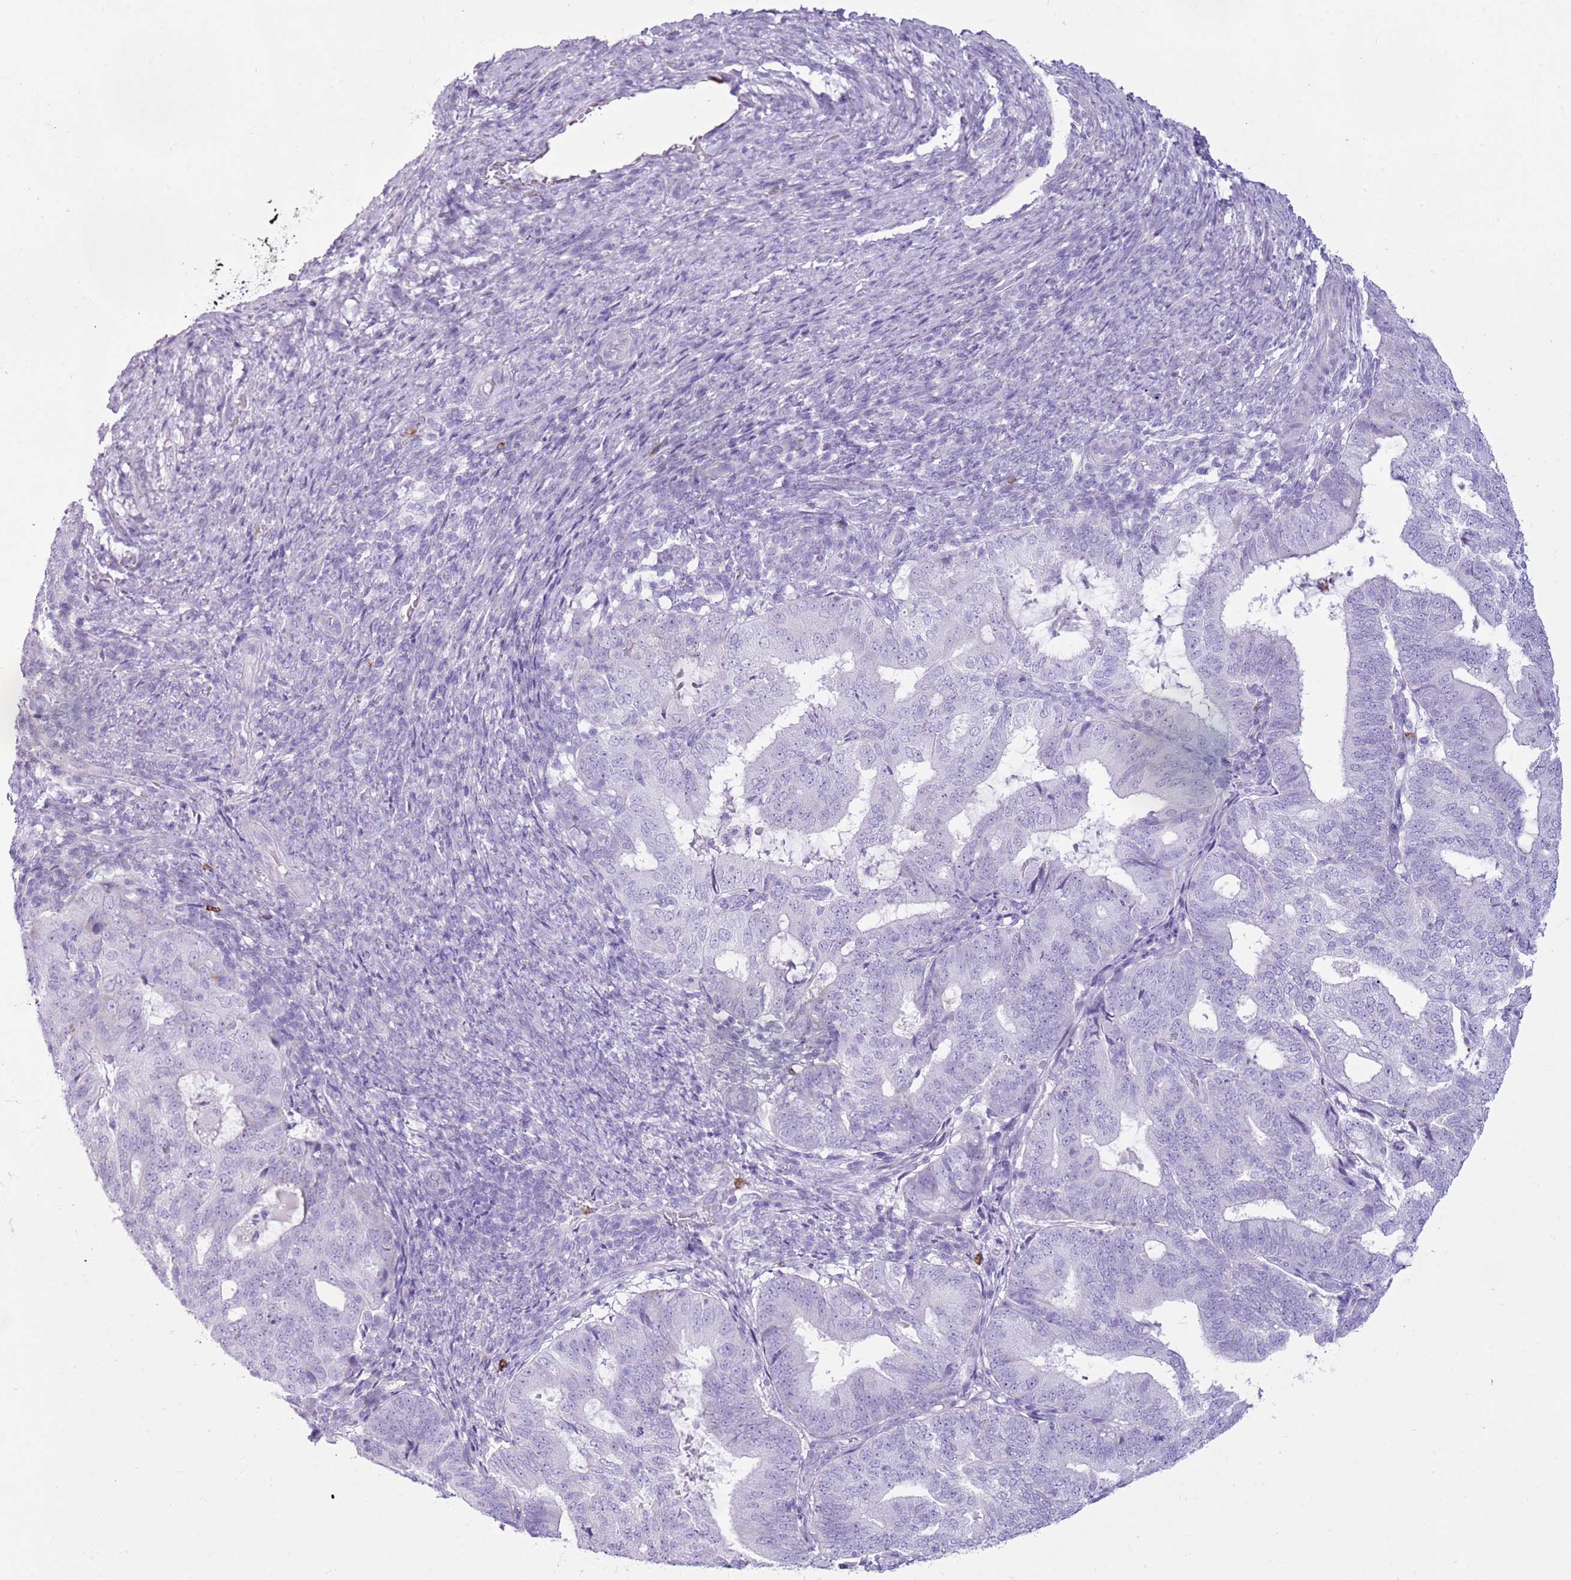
{"staining": {"intensity": "negative", "quantity": "none", "location": "none"}, "tissue": "endometrial cancer", "cell_type": "Tumor cells", "image_type": "cancer", "snomed": [{"axis": "morphology", "description": "Adenocarcinoma, NOS"}, {"axis": "topography", "description": "Endometrium"}], "caption": "Endometrial cancer was stained to show a protein in brown. There is no significant positivity in tumor cells.", "gene": "CD177", "patient": {"sex": "female", "age": 70}}